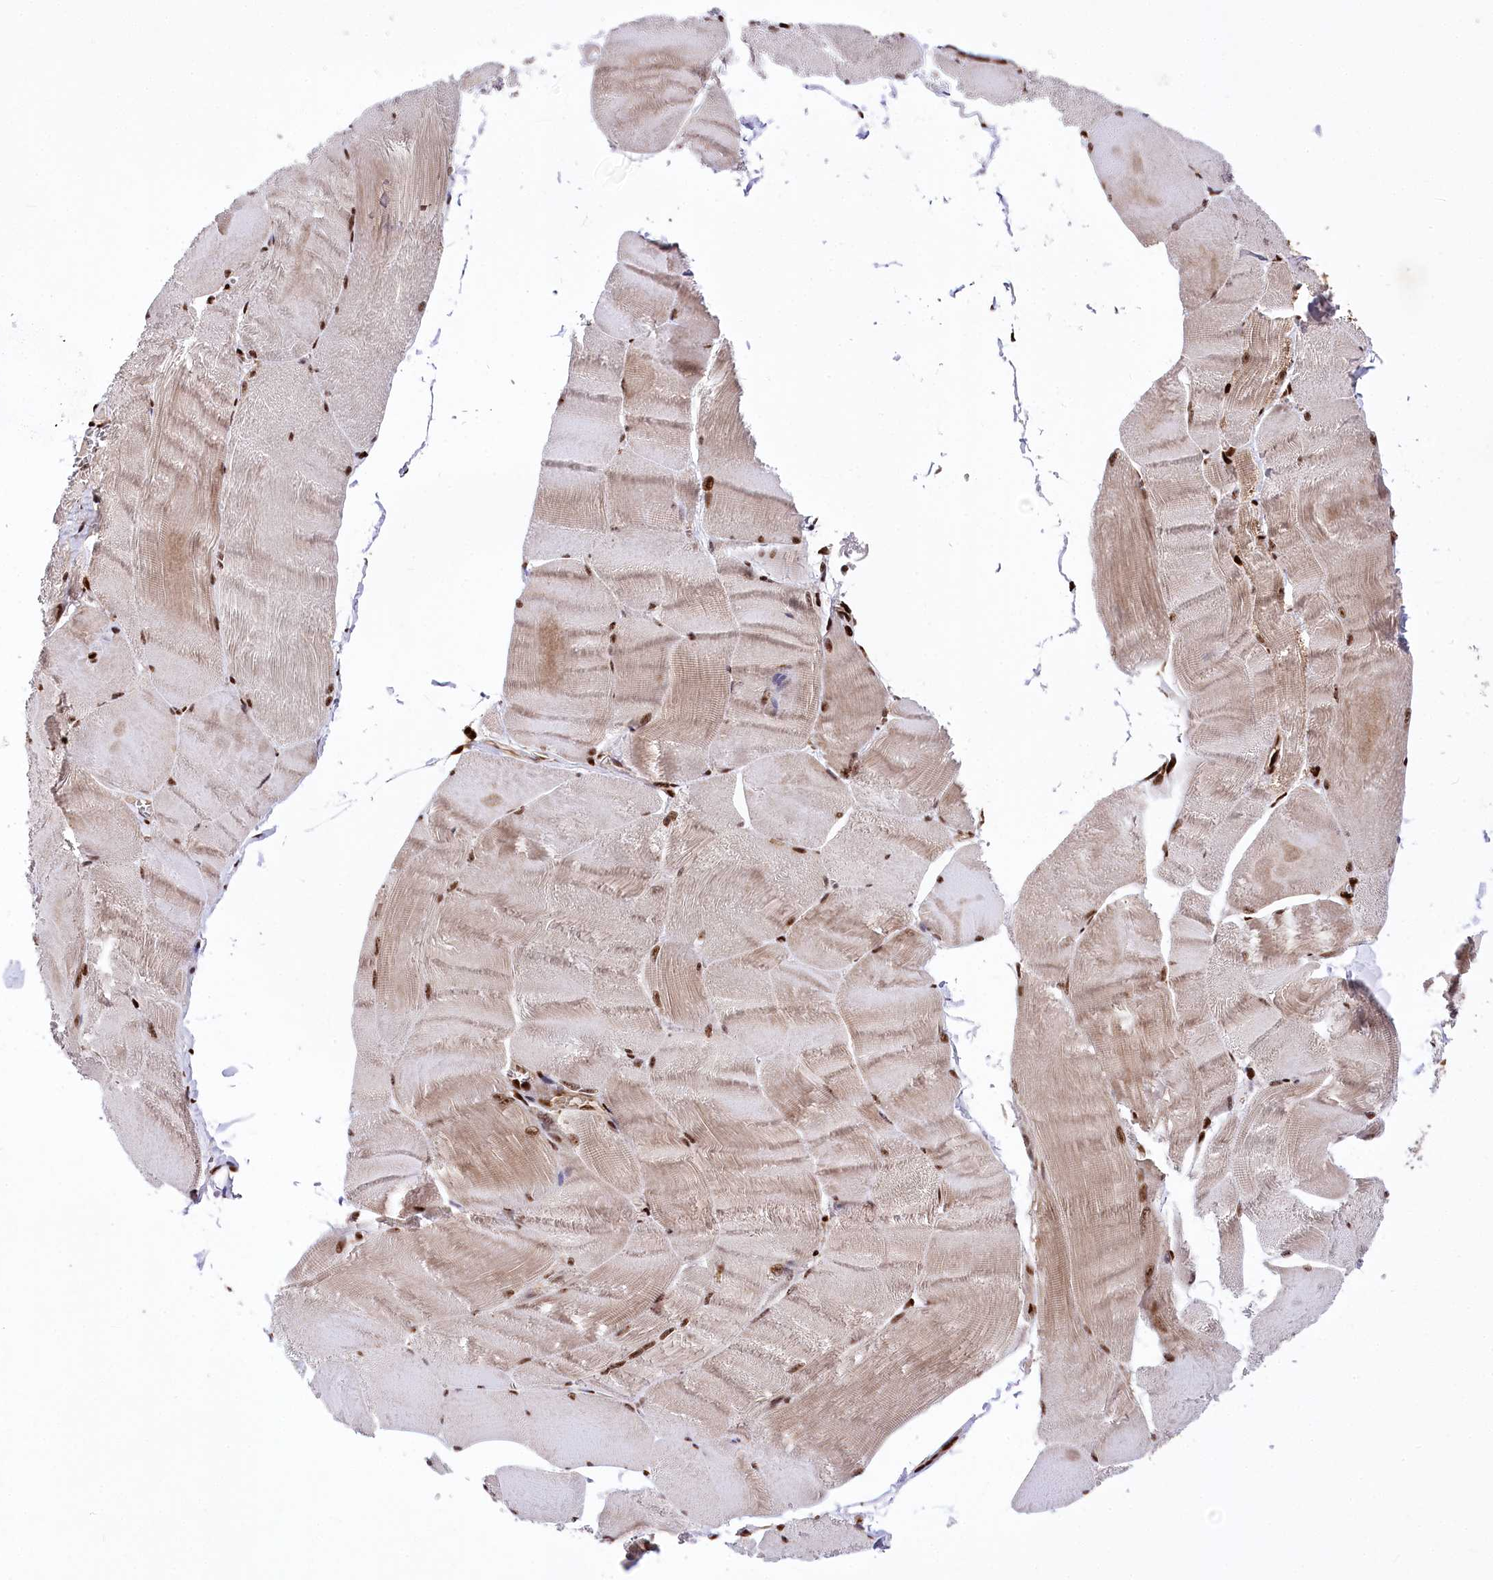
{"staining": {"intensity": "strong", "quantity": ">75%", "location": "cytoplasmic/membranous,nuclear"}, "tissue": "skeletal muscle", "cell_type": "Myocytes", "image_type": "normal", "snomed": [{"axis": "morphology", "description": "Normal tissue, NOS"}, {"axis": "morphology", "description": "Basal cell carcinoma"}, {"axis": "topography", "description": "Skeletal muscle"}], "caption": "Benign skeletal muscle was stained to show a protein in brown. There is high levels of strong cytoplasmic/membranous,nuclear expression in about >75% of myocytes.", "gene": "FIGN", "patient": {"sex": "female", "age": 64}}